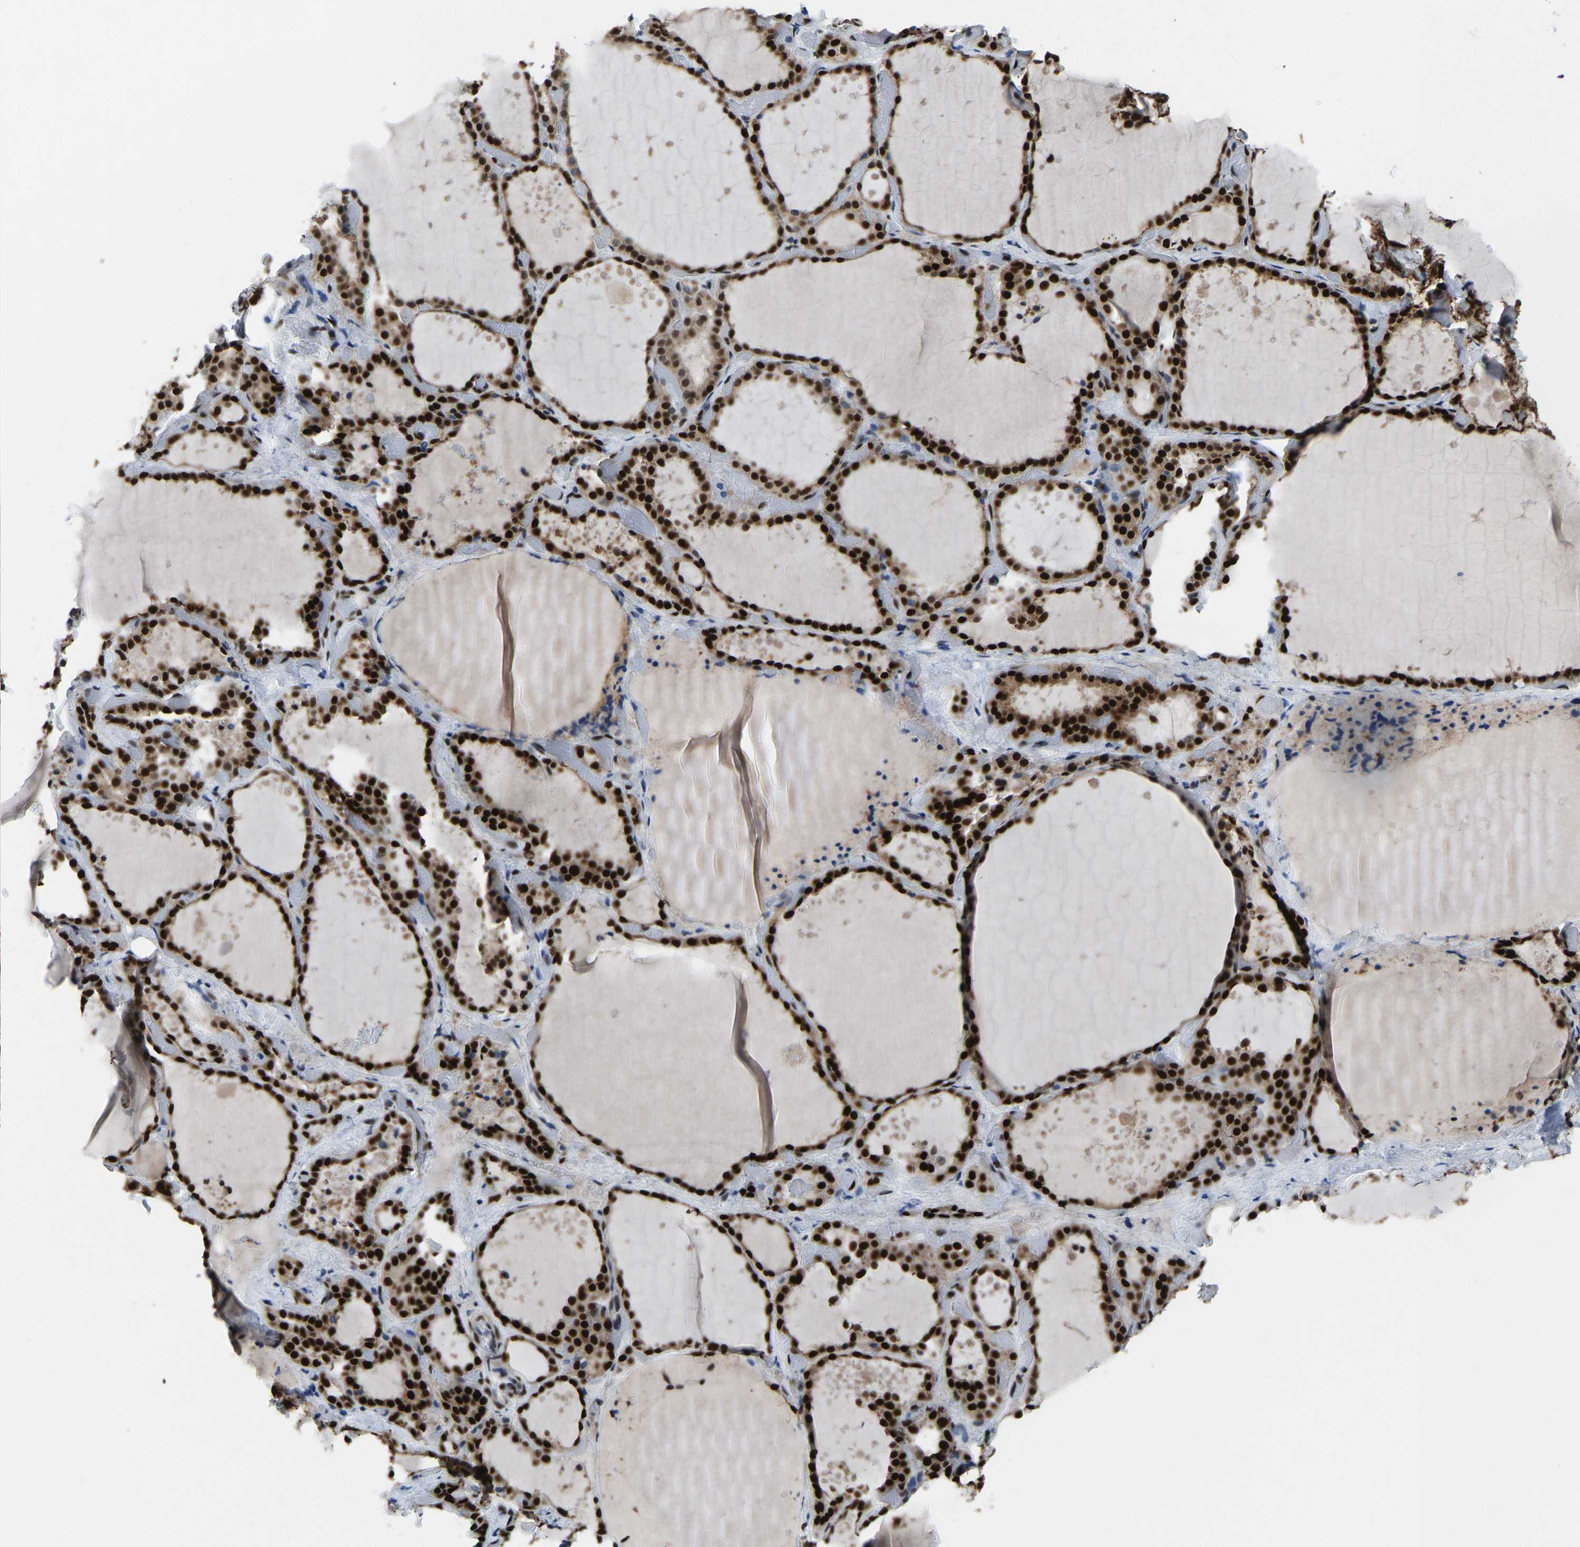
{"staining": {"intensity": "strong", "quantity": "25%-75%", "location": "cytoplasmic/membranous,nuclear"}, "tissue": "thyroid gland", "cell_type": "Glandular cells", "image_type": "normal", "snomed": [{"axis": "morphology", "description": "Normal tissue, NOS"}, {"axis": "topography", "description": "Thyroid gland"}], "caption": "A histopathology image of thyroid gland stained for a protein displays strong cytoplasmic/membranous,nuclear brown staining in glandular cells. The staining was performed using DAB (3,3'-diaminobenzidine), with brown indicating positive protein expression. Nuclei are stained blue with hematoxylin.", "gene": "EGR1", "patient": {"sex": "female", "age": 44}}